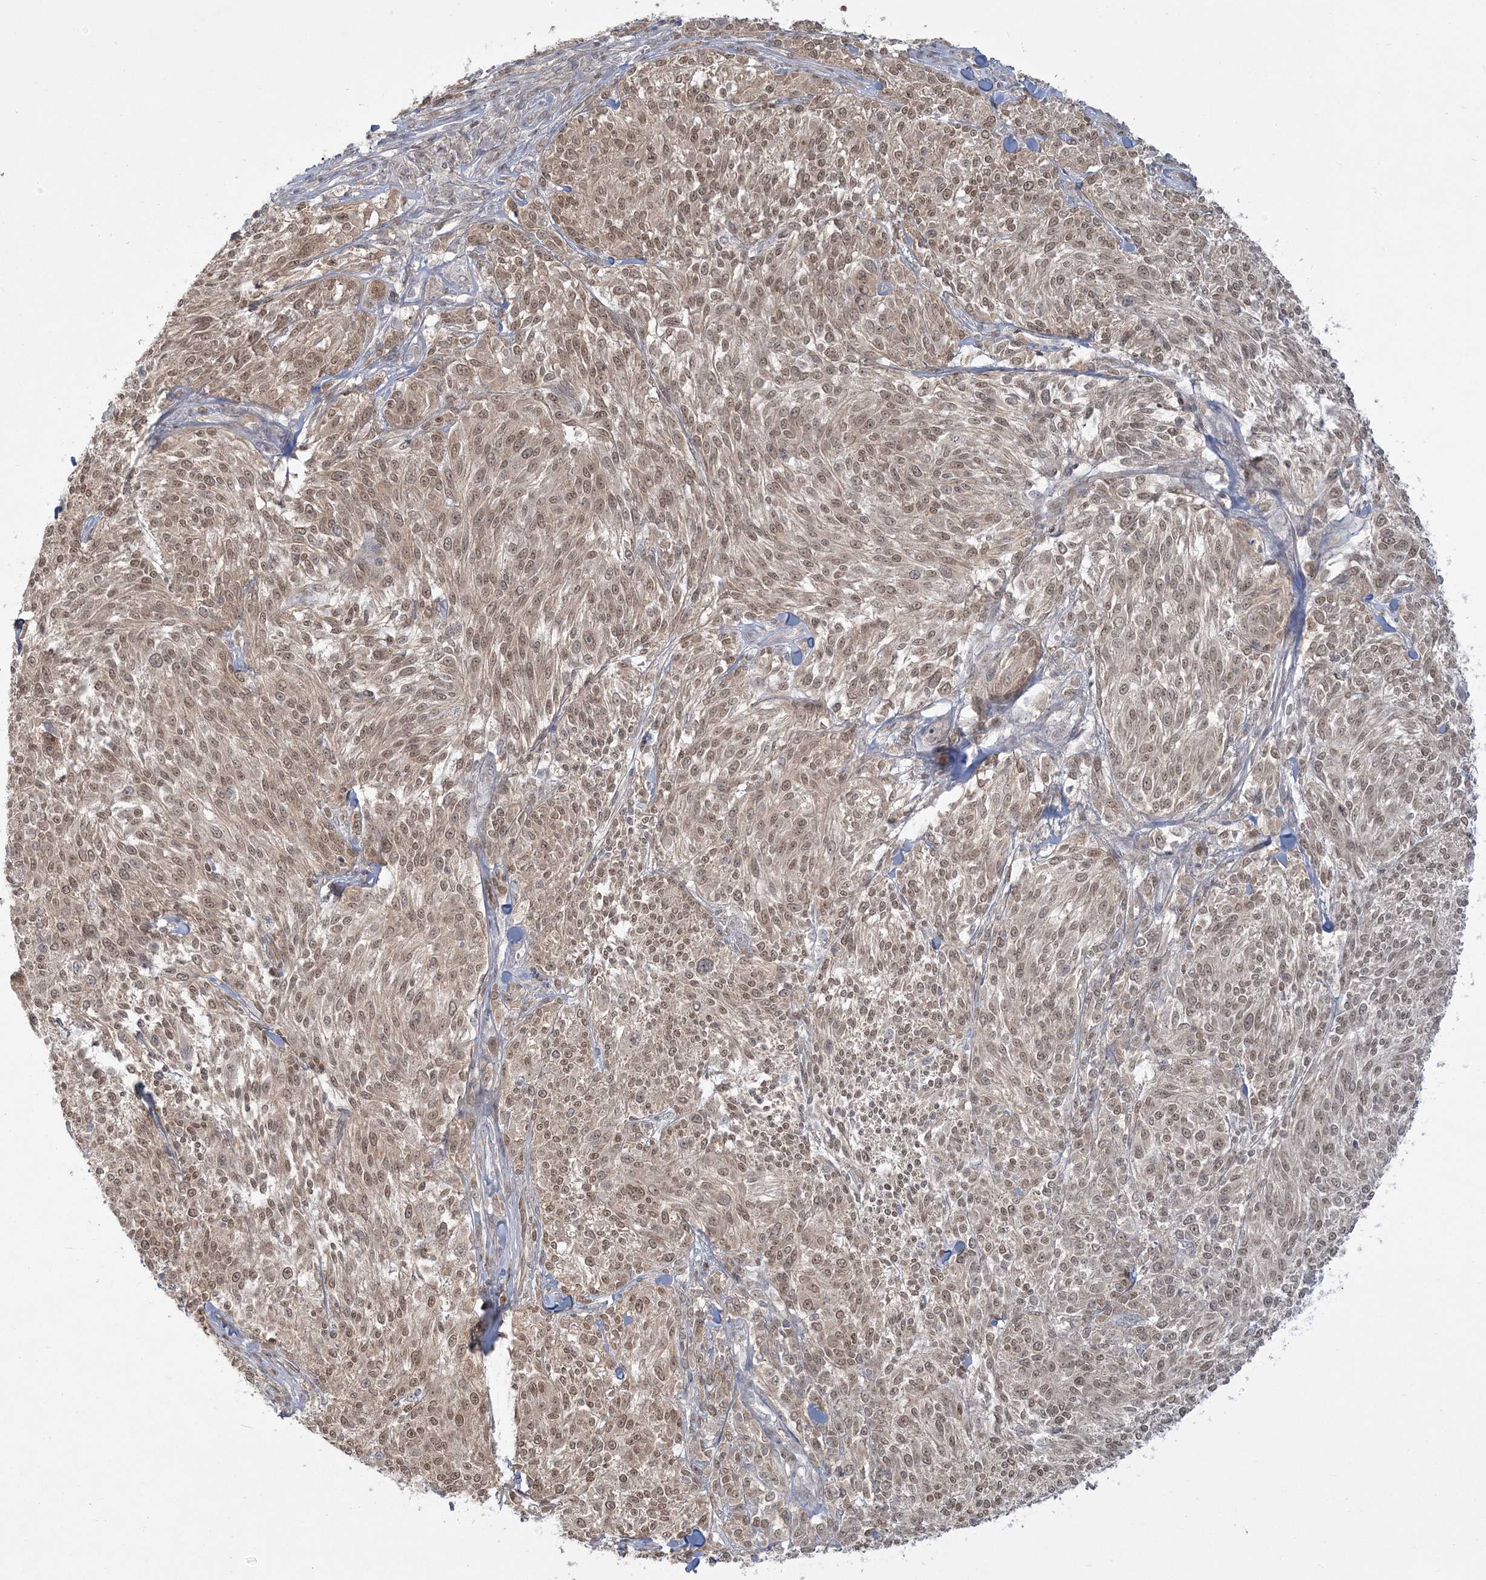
{"staining": {"intensity": "moderate", "quantity": ">75%", "location": "nuclear"}, "tissue": "melanoma", "cell_type": "Tumor cells", "image_type": "cancer", "snomed": [{"axis": "morphology", "description": "Malignant melanoma, NOS"}, {"axis": "topography", "description": "Skin of trunk"}], "caption": "This micrograph displays immunohistochemistry staining of human malignant melanoma, with medium moderate nuclear positivity in approximately >75% of tumor cells.", "gene": "ANKS1A", "patient": {"sex": "male", "age": 71}}